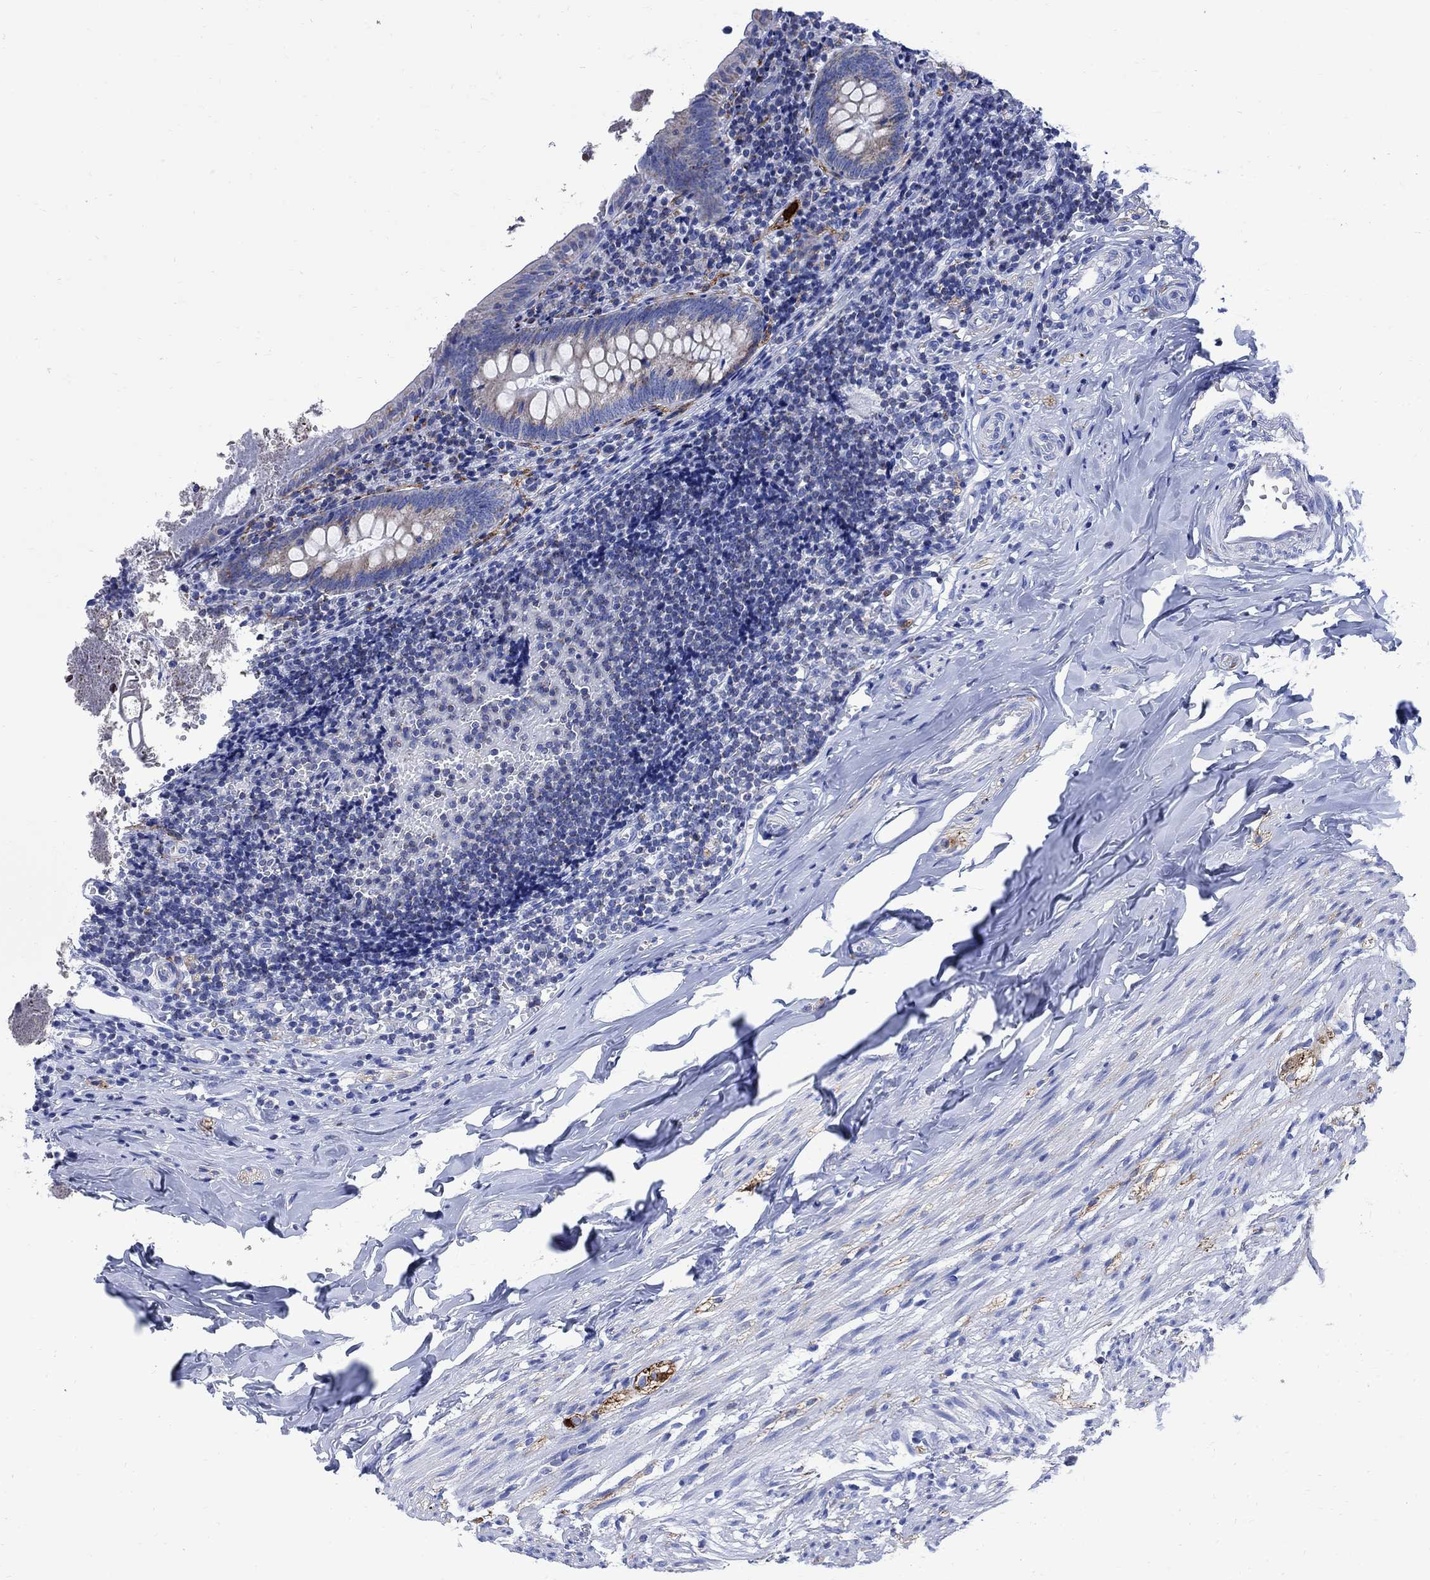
{"staining": {"intensity": "weak", "quantity": "25%-75%", "location": "cytoplasmic/membranous"}, "tissue": "appendix", "cell_type": "Glandular cells", "image_type": "normal", "snomed": [{"axis": "morphology", "description": "Normal tissue, NOS"}, {"axis": "topography", "description": "Appendix"}], "caption": "About 25%-75% of glandular cells in benign appendix display weak cytoplasmic/membranous protein expression as visualized by brown immunohistochemical staining.", "gene": "CPLX1", "patient": {"sex": "female", "age": 23}}